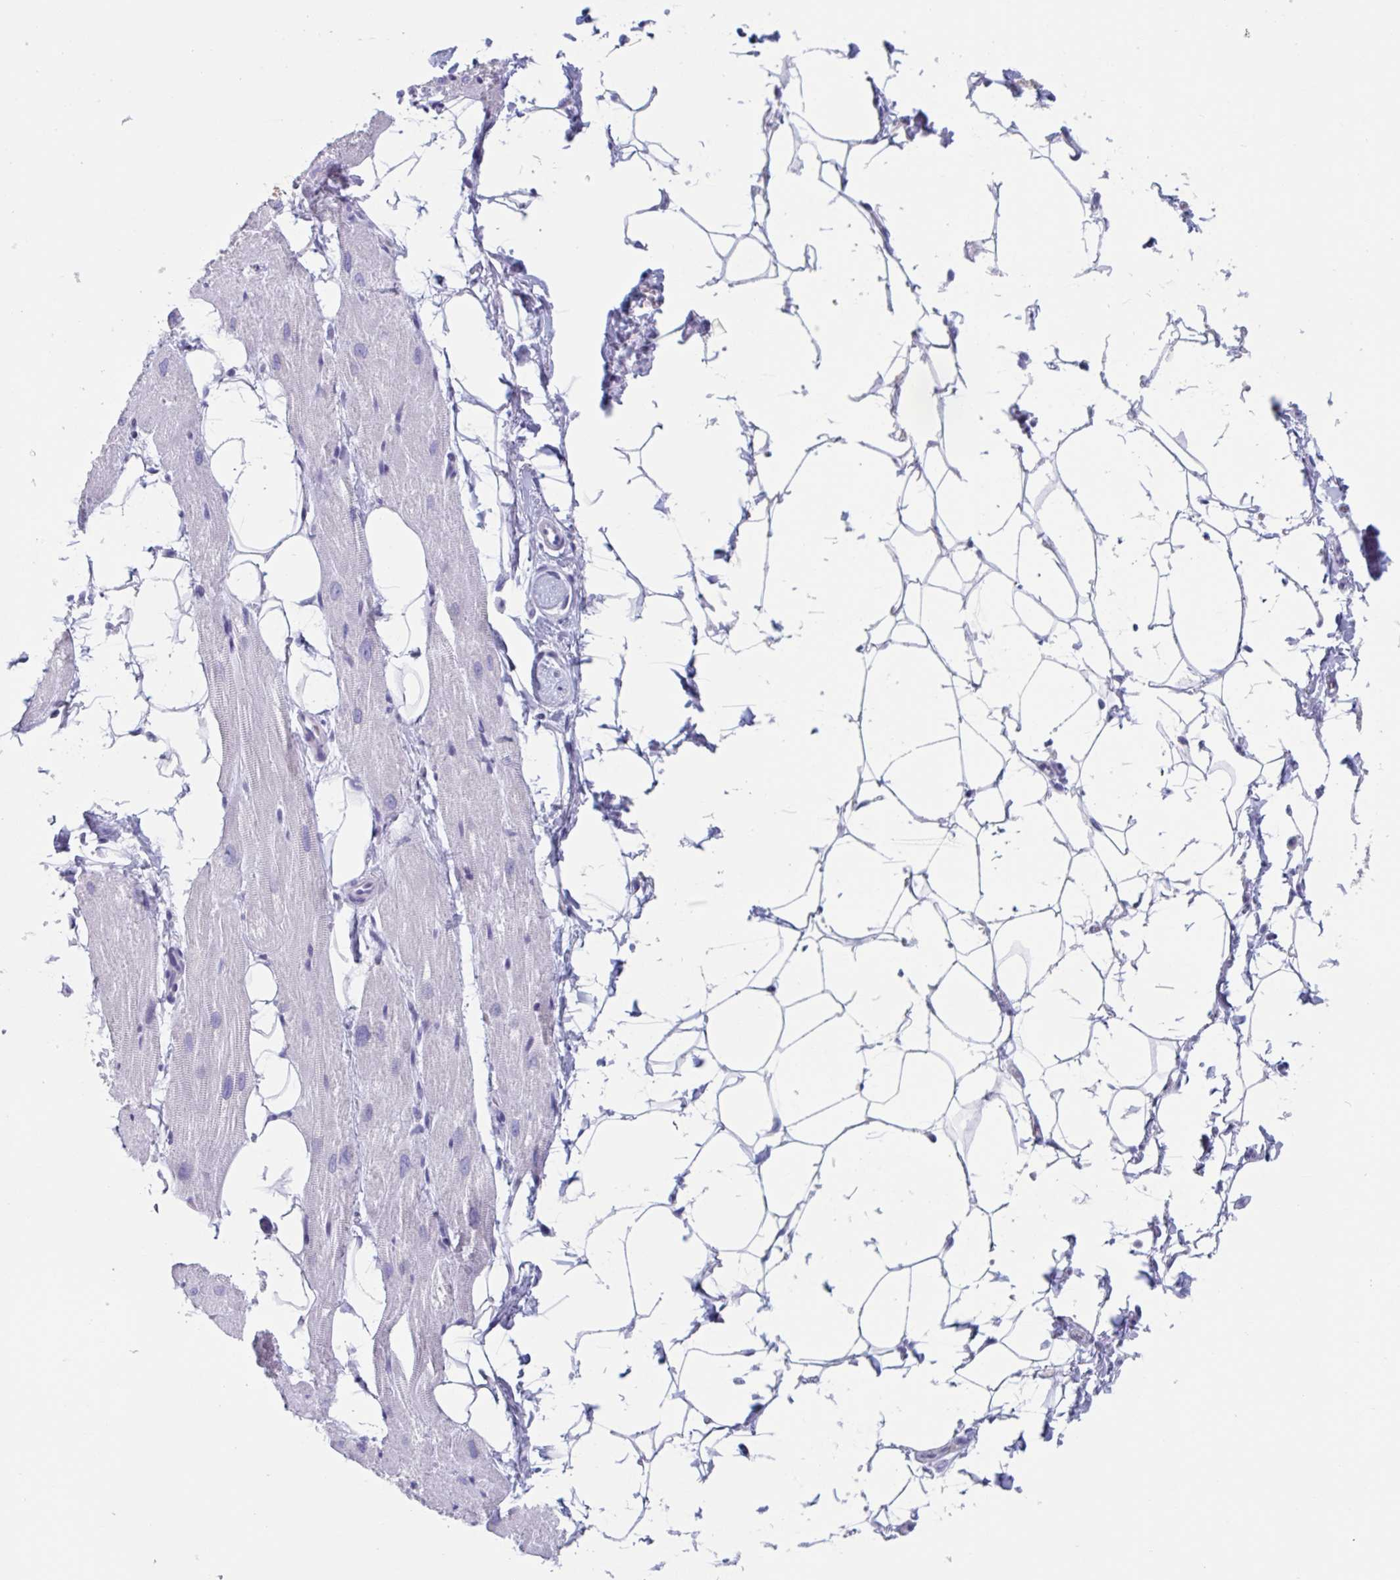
{"staining": {"intensity": "negative", "quantity": "none", "location": "none"}, "tissue": "heart muscle", "cell_type": "Cardiomyocytes", "image_type": "normal", "snomed": [{"axis": "morphology", "description": "Normal tissue, NOS"}, {"axis": "topography", "description": "Heart"}], "caption": "The immunohistochemistry image has no significant positivity in cardiomyocytes of heart muscle.", "gene": "HSD11B2", "patient": {"sex": "male", "age": 62}}